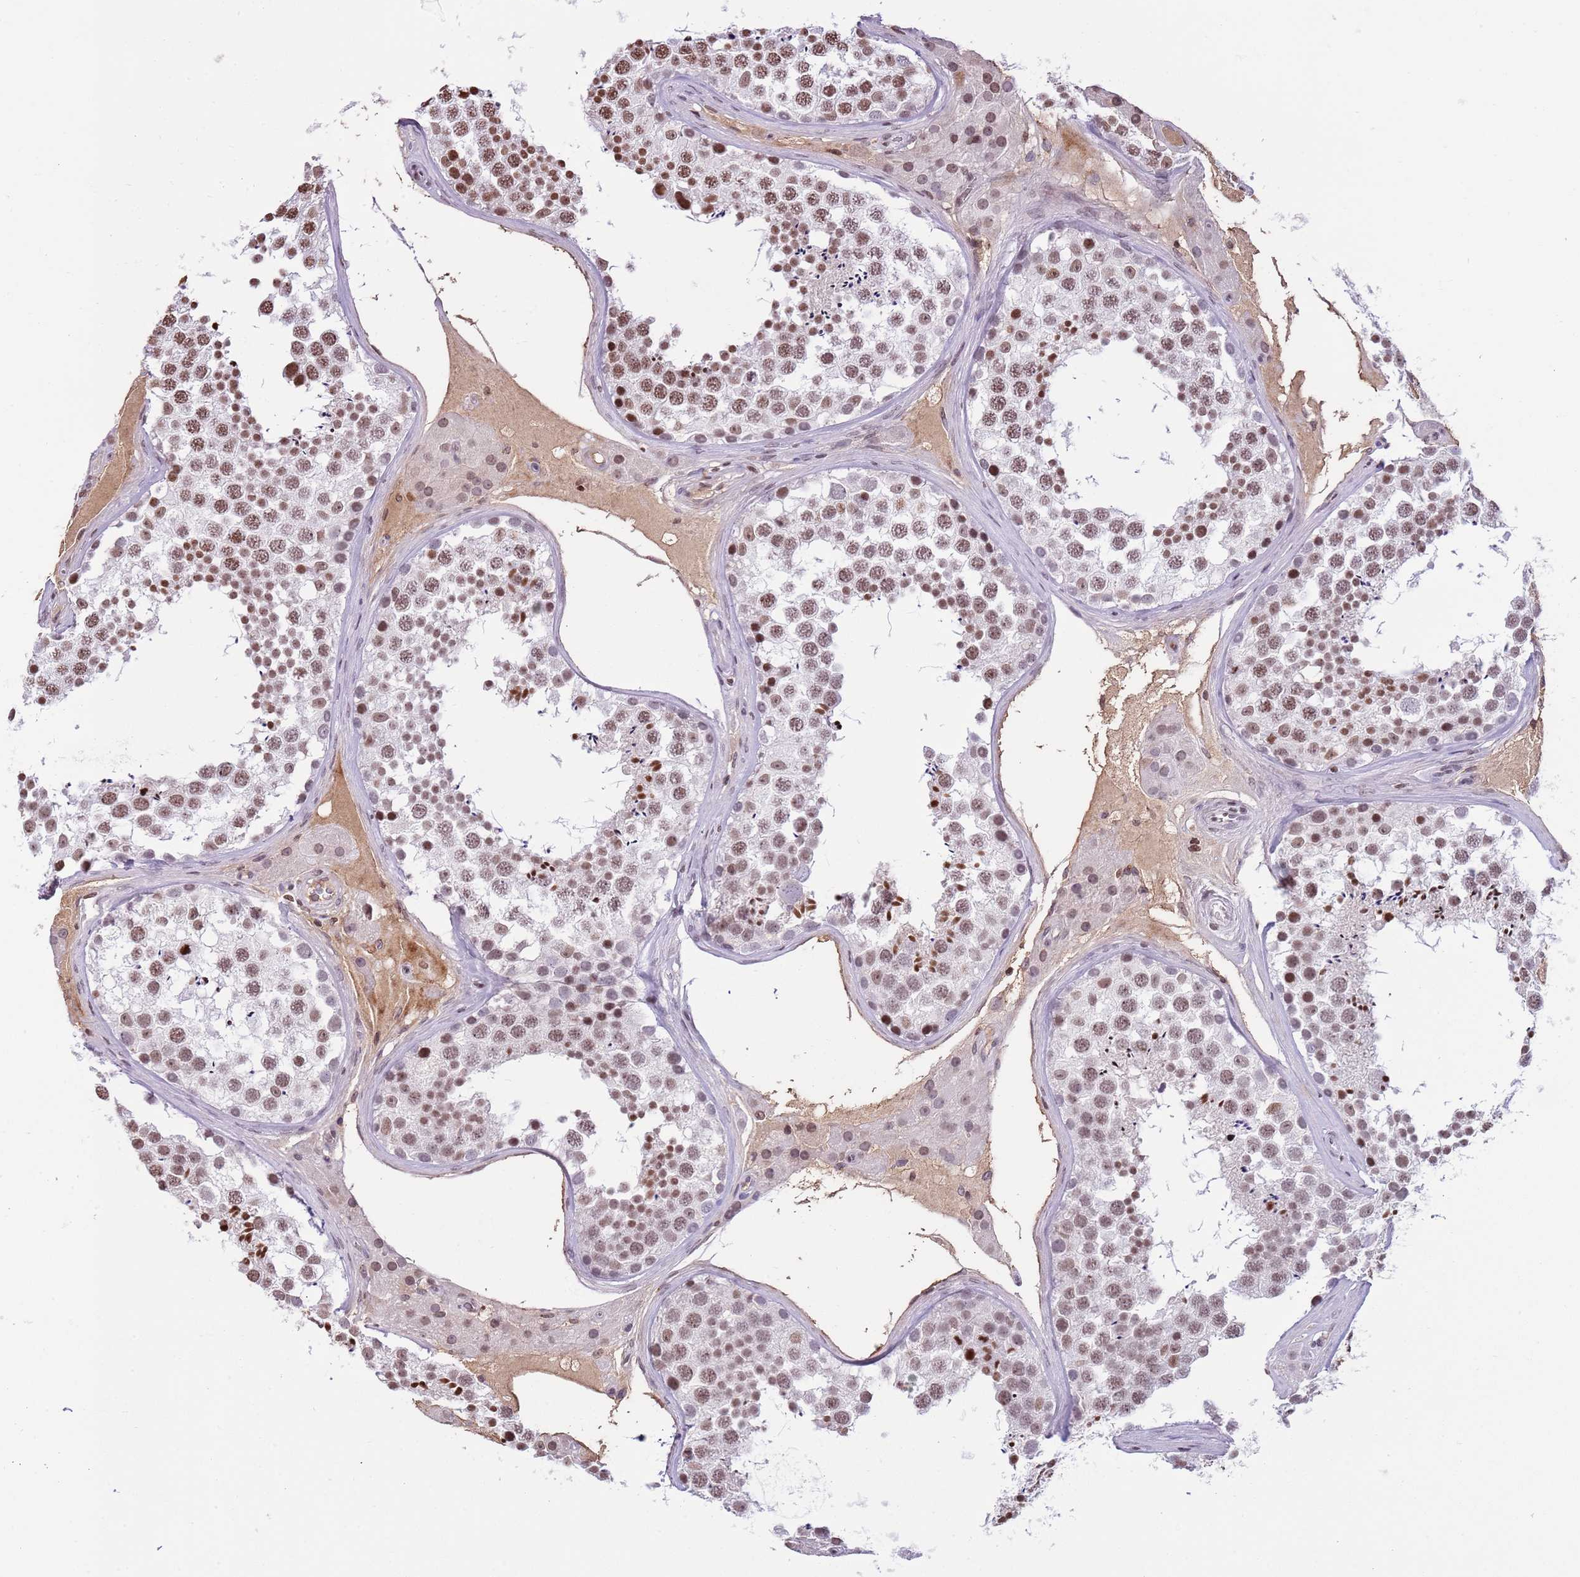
{"staining": {"intensity": "moderate", "quantity": ">75%", "location": "nuclear"}, "tissue": "testis", "cell_type": "Cells in seminiferous ducts", "image_type": "normal", "snomed": [{"axis": "morphology", "description": "Normal tissue, NOS"}, {"axis": "topography", "description": "Testis"}], "caption": "Immunohistochemistry (IHC) staining of benign testis, which demonstrates medium levels of moderate nuclear expression in about >75% of cells in seminiferous ducts indicating moderate nuclear protein staining. The staining was performed using DAB (brown) for protein detection and nuclei were counterstained in hematoxylin (blue).", "gene": "KPNA3", "patient": {"sex": "male", "age": 46}}